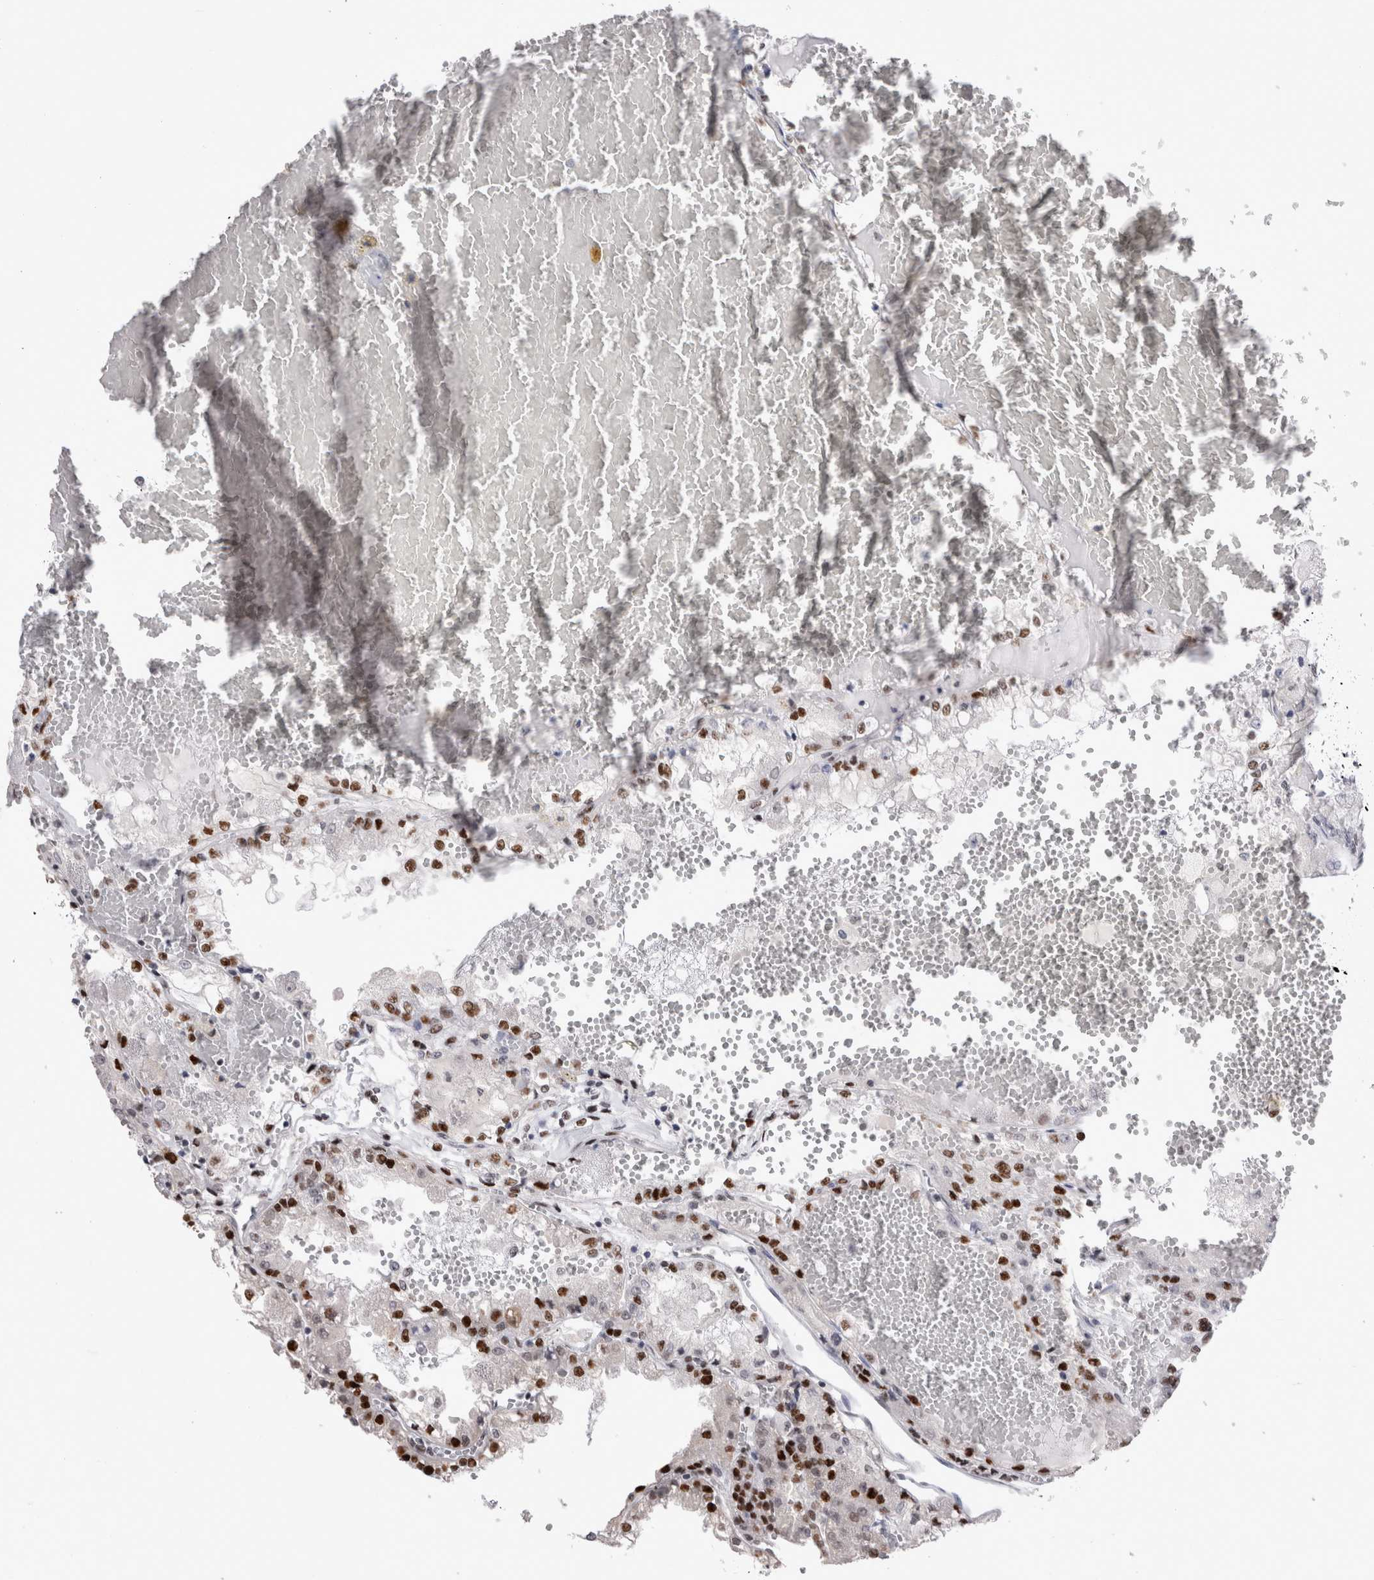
{"staining": {"intensity": "strong", "quantity": ">75%", "location": "nuclear"}, "tissue": "renal cancer", "cell_type": "Tumor cells", "image_type": "cancer", "snomed": [{"axis": "morphology", "description": "Adenocarcinoma, NOS"}, {"axis": "topography", "description": "Kidney"}], "caption": "Adenocarcinoma (renal) stained with a protein marker displays strong staining in tumor cells.", "gene": "RBM6", "patient": {"sex": "female", "age": 56}}